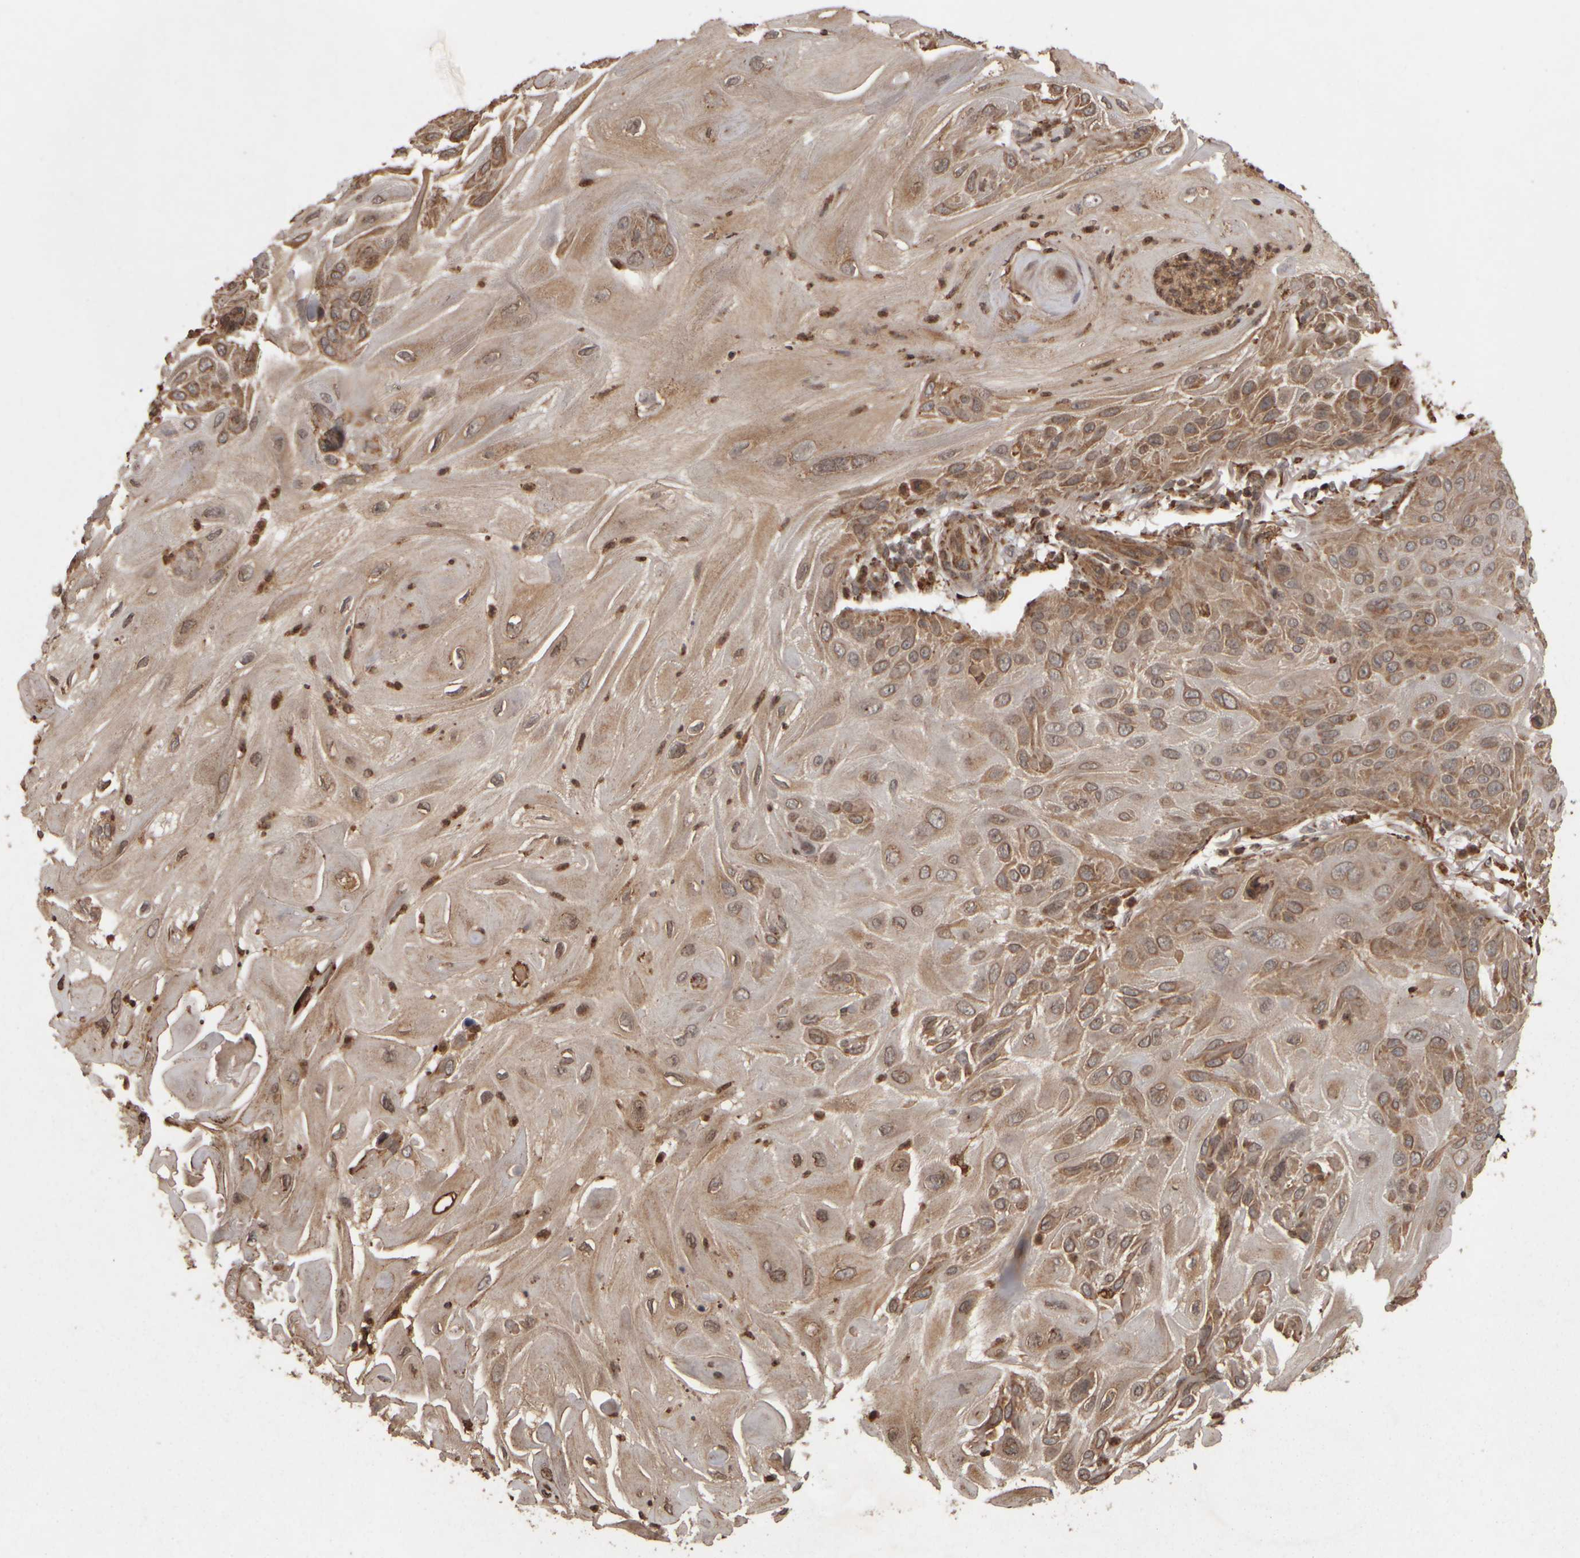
{"staining": {"intensity": "moderate", "quantity": ">75%", "location": "cytoplasmic/membranous"}, "tissue": "skin cancer", "cell_type": "Tumor cells", "image_type": "cancer", "snomed": [{"axis": "morphology", "description": "Squamous cell carcinoma, NOS"}, {"axis": "topography", "description": "Skin"}], "caption": "Immunohistochemical staining of squamous cell carcinoma (skin) reveals medium levels of moderate cytoplasmic/membranous expression in approximately >75% of tumor cells. Ihc stains the protein of interest in brown and the nuclei are stained blue.", "gene": "AGBL3", "patient": {"sex": "female", "age": 77}}